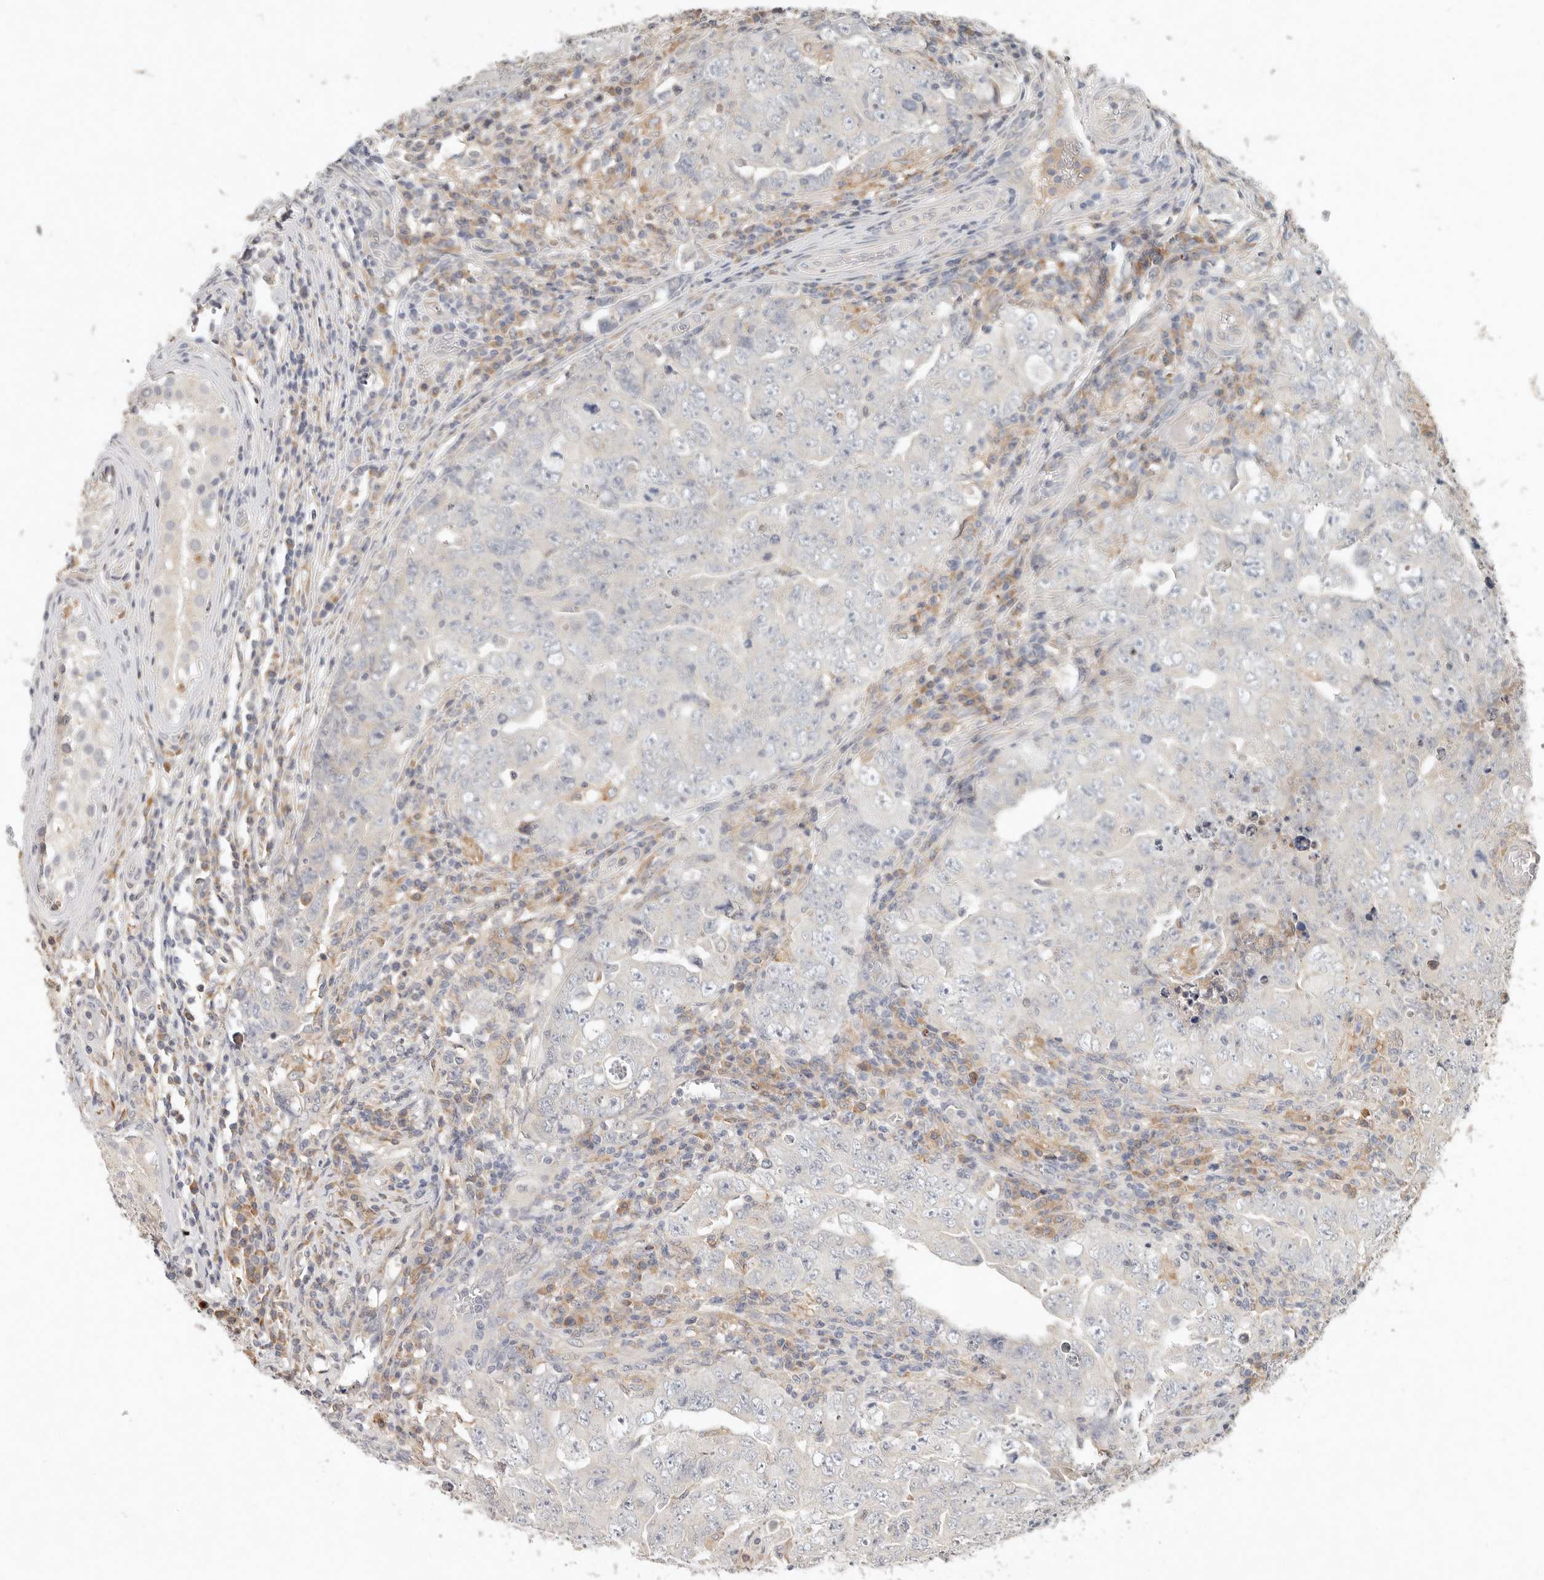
{"staining": {"intensity": "negative", "quantity": "none", "location": "none"}, "tissue": "testis cancer", "cell_type": "Tumor cells", "image_type": "cancer", "snomed": [{"axis": "morphology", "description": "Carcinoma, Embryonal, NOS"}, {"axis": "topography", "description": "Testis"}], "caption": "Protein analysis of testis cancer (embryonal carcinoma) exhibits no significant staining in tumor cells.", "gene": "ARHGEF10L", "patient": {"sex": "male", "age": 26}}